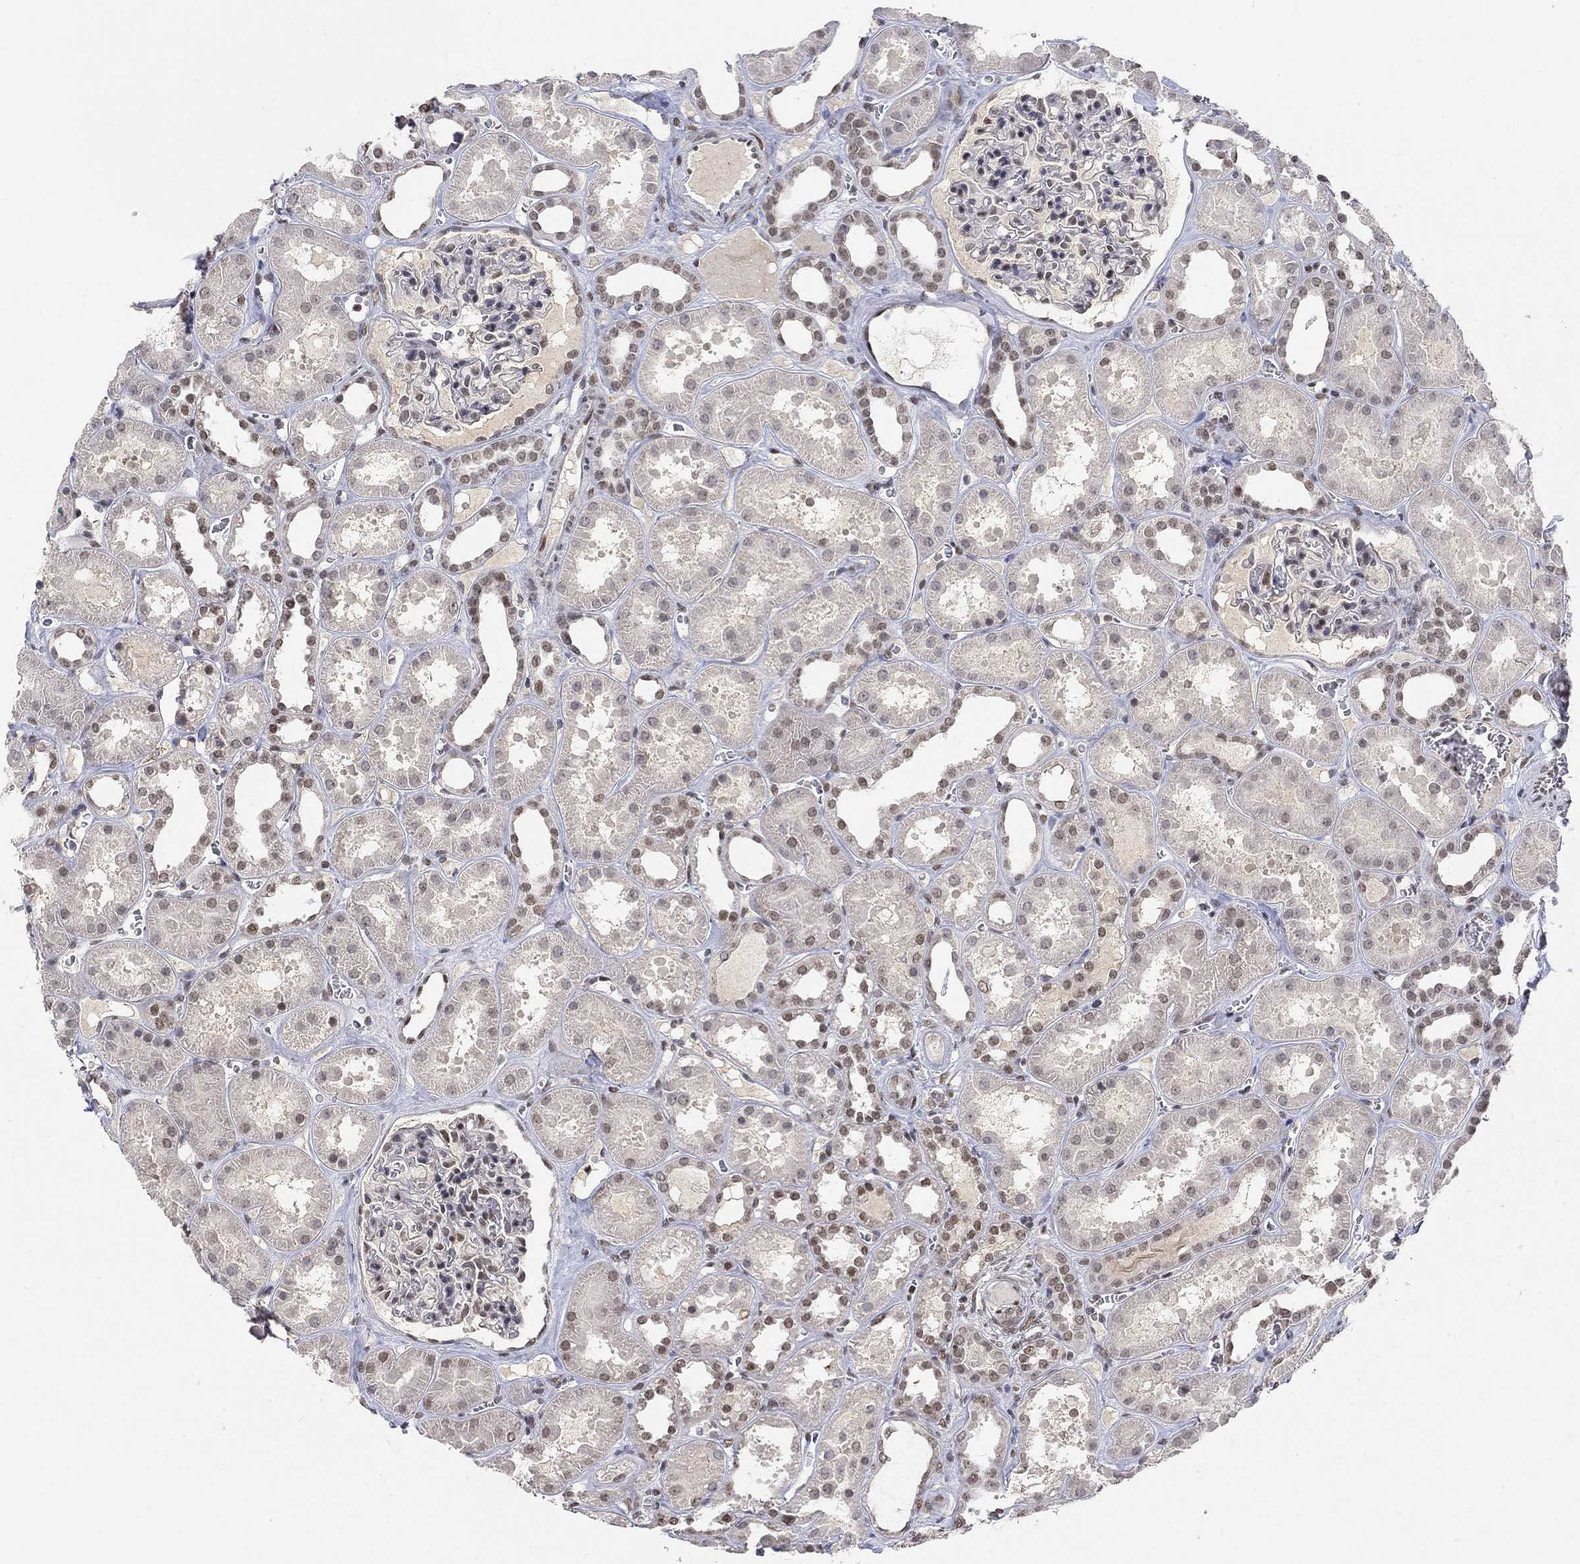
{"staining": {"intensity": "moderate", "quantity": "<25%", "location": "nuclear"}, "tissue": "kidney", "cell_type": "Cells in glomeruli", "image_type": "normal", "snomed": [{"axis": "morphology", "description": "Normal tissue, NOS"}, {"axis": "topography", "description": "Kidney"}], "caption": "High-power microscopy captured an immunohistochemistry histopathology image of normal kidney, revealing moderate nuclear staining in approximately <25% of cells in glomeruli.", "gene": "KLF12", "patient": {"sex": "female", "age": 41}}